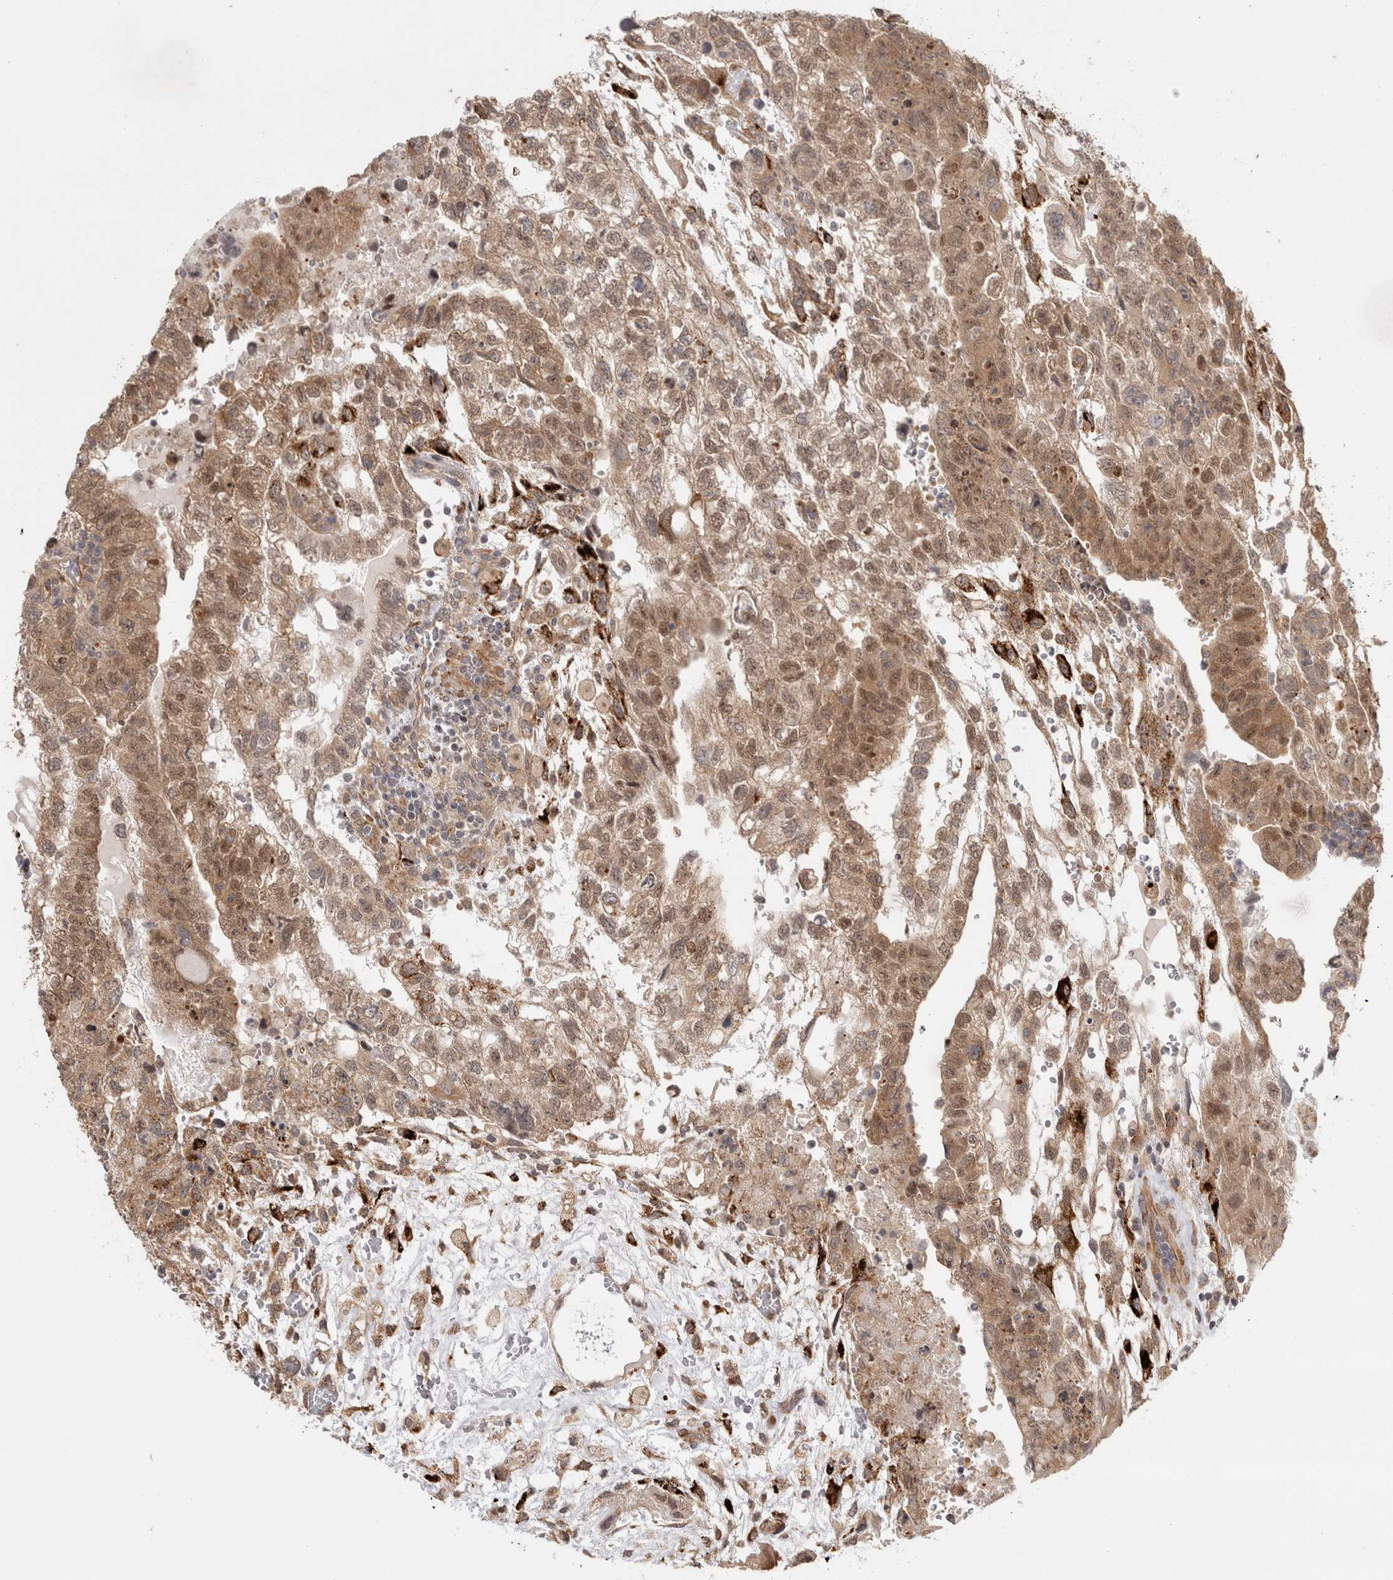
{"staining": {"intensity": "moderate", "quantity": ">75%", "location": "cytoplasmic/membranous,nuclear"}, "tissue": "testis cancer", "cell_type": "Tumor cells", "image_type": "cancer", "snomed": [{"axis": "morphology", "description": "Carcinoma, Embryonal, NOS"}, {"axis": "topography", "description": "Testis"}], "caption": "Testis cancer (embryonal carcinoma) stained with immunohistochemistry (IHC) reveals moderate cytoplasmic/membranous and nuclear staining in about >75% of tumor cells.", "gene": "ZNF318", "patient": {"sex": "male", "age": 36}}